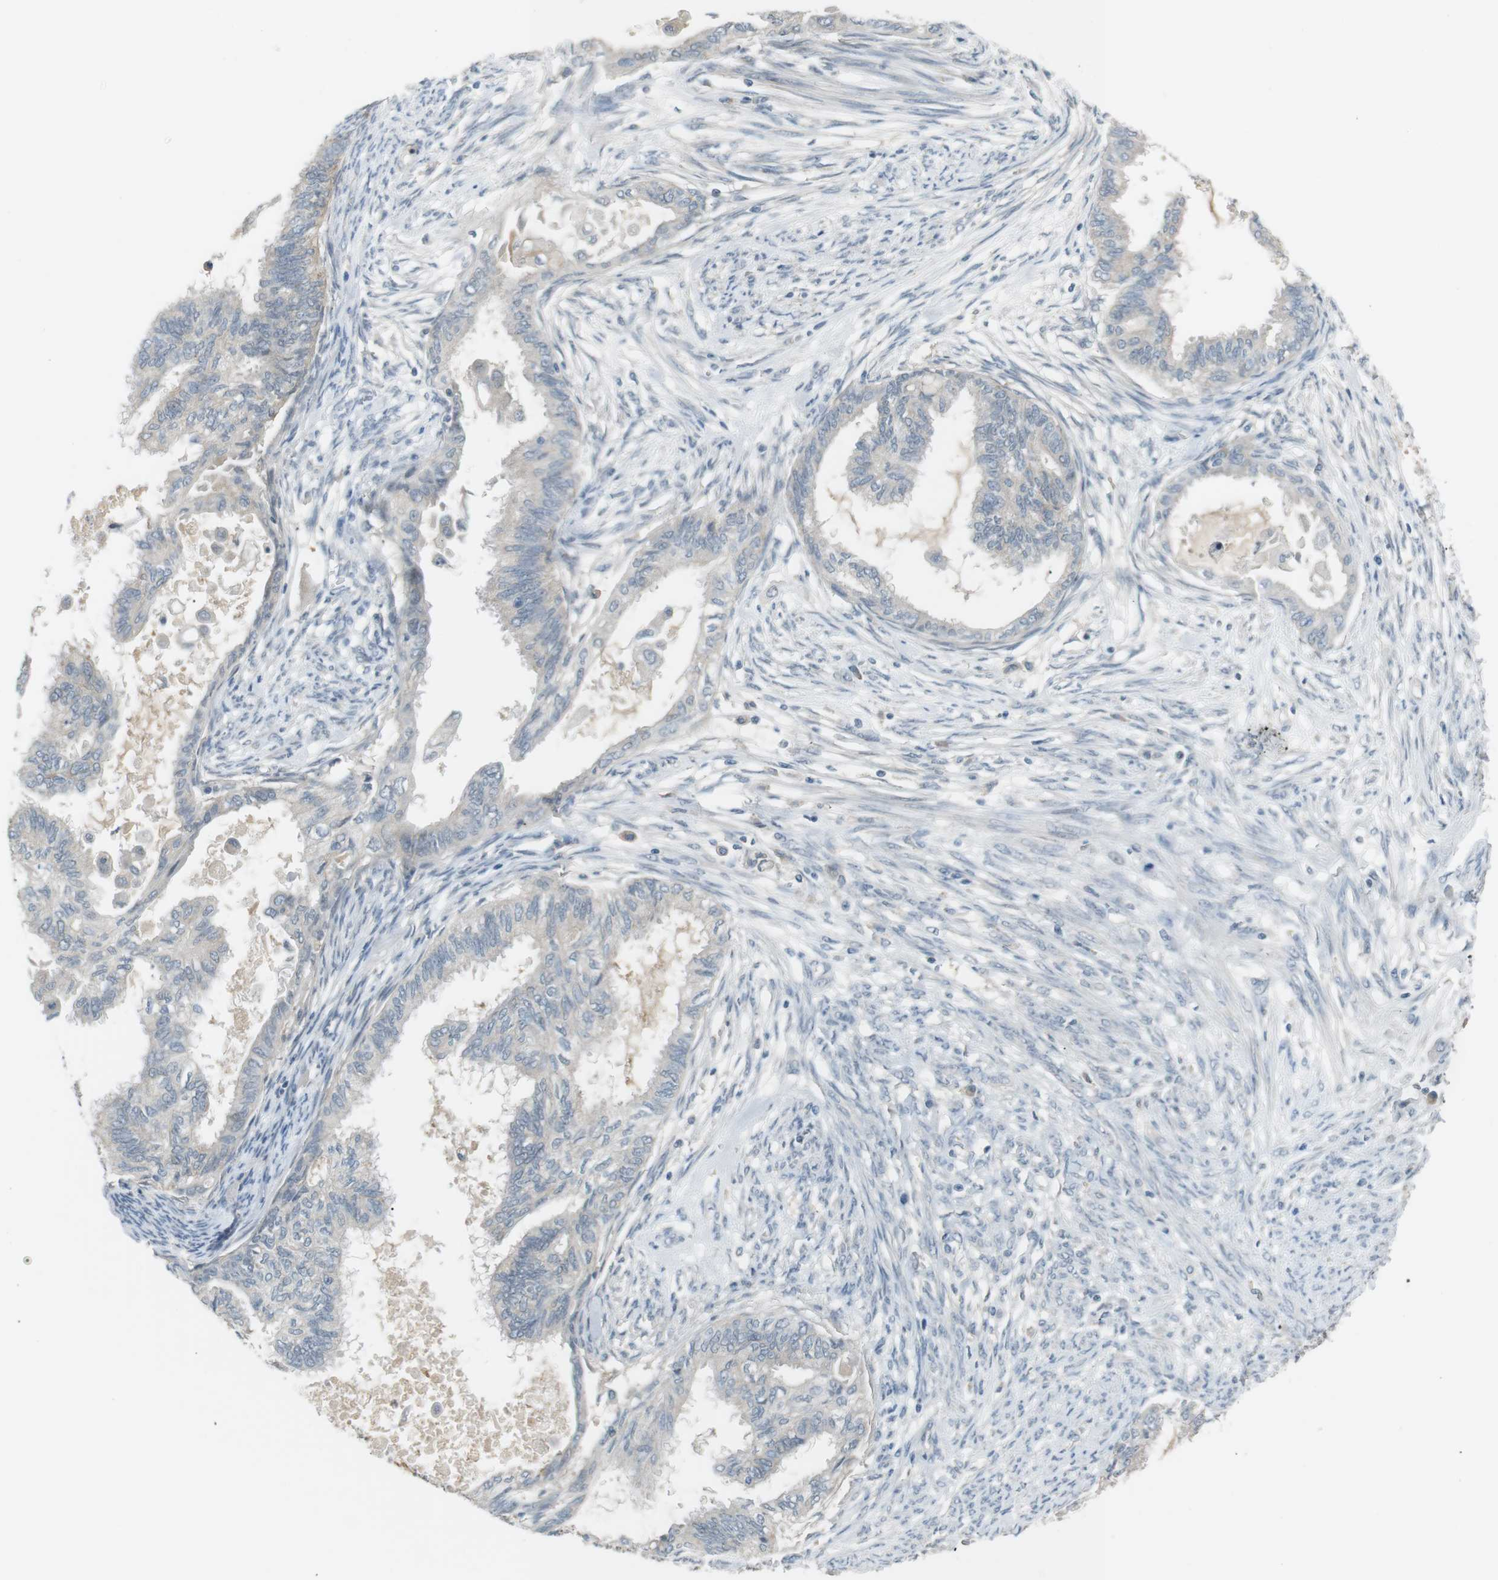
{"staining": {"intensity": "weak", "quantity": "<25%", "location": "cytoplasmic/membranous"}, "tissue": "cervical cancer", "cell_type": "Tumor cells", "image_type": "cancer", "snomed": [{"axis": "morphology", "description": "Normal tissue, NOS"}, {"axis": "morphology", "description": "Adenocarcinoma, NOS"}, {"axis": "topography", "description": "Cervix"}, {"axis": "topography", "description": "Endometrium"}], "caption": "Adenocarcinoma (cervical) was stained to show a protein in brown. There is no significant expression in tumor cells.", "gene": "RTN3", "patient": {"sex": "female", "age": 86}}